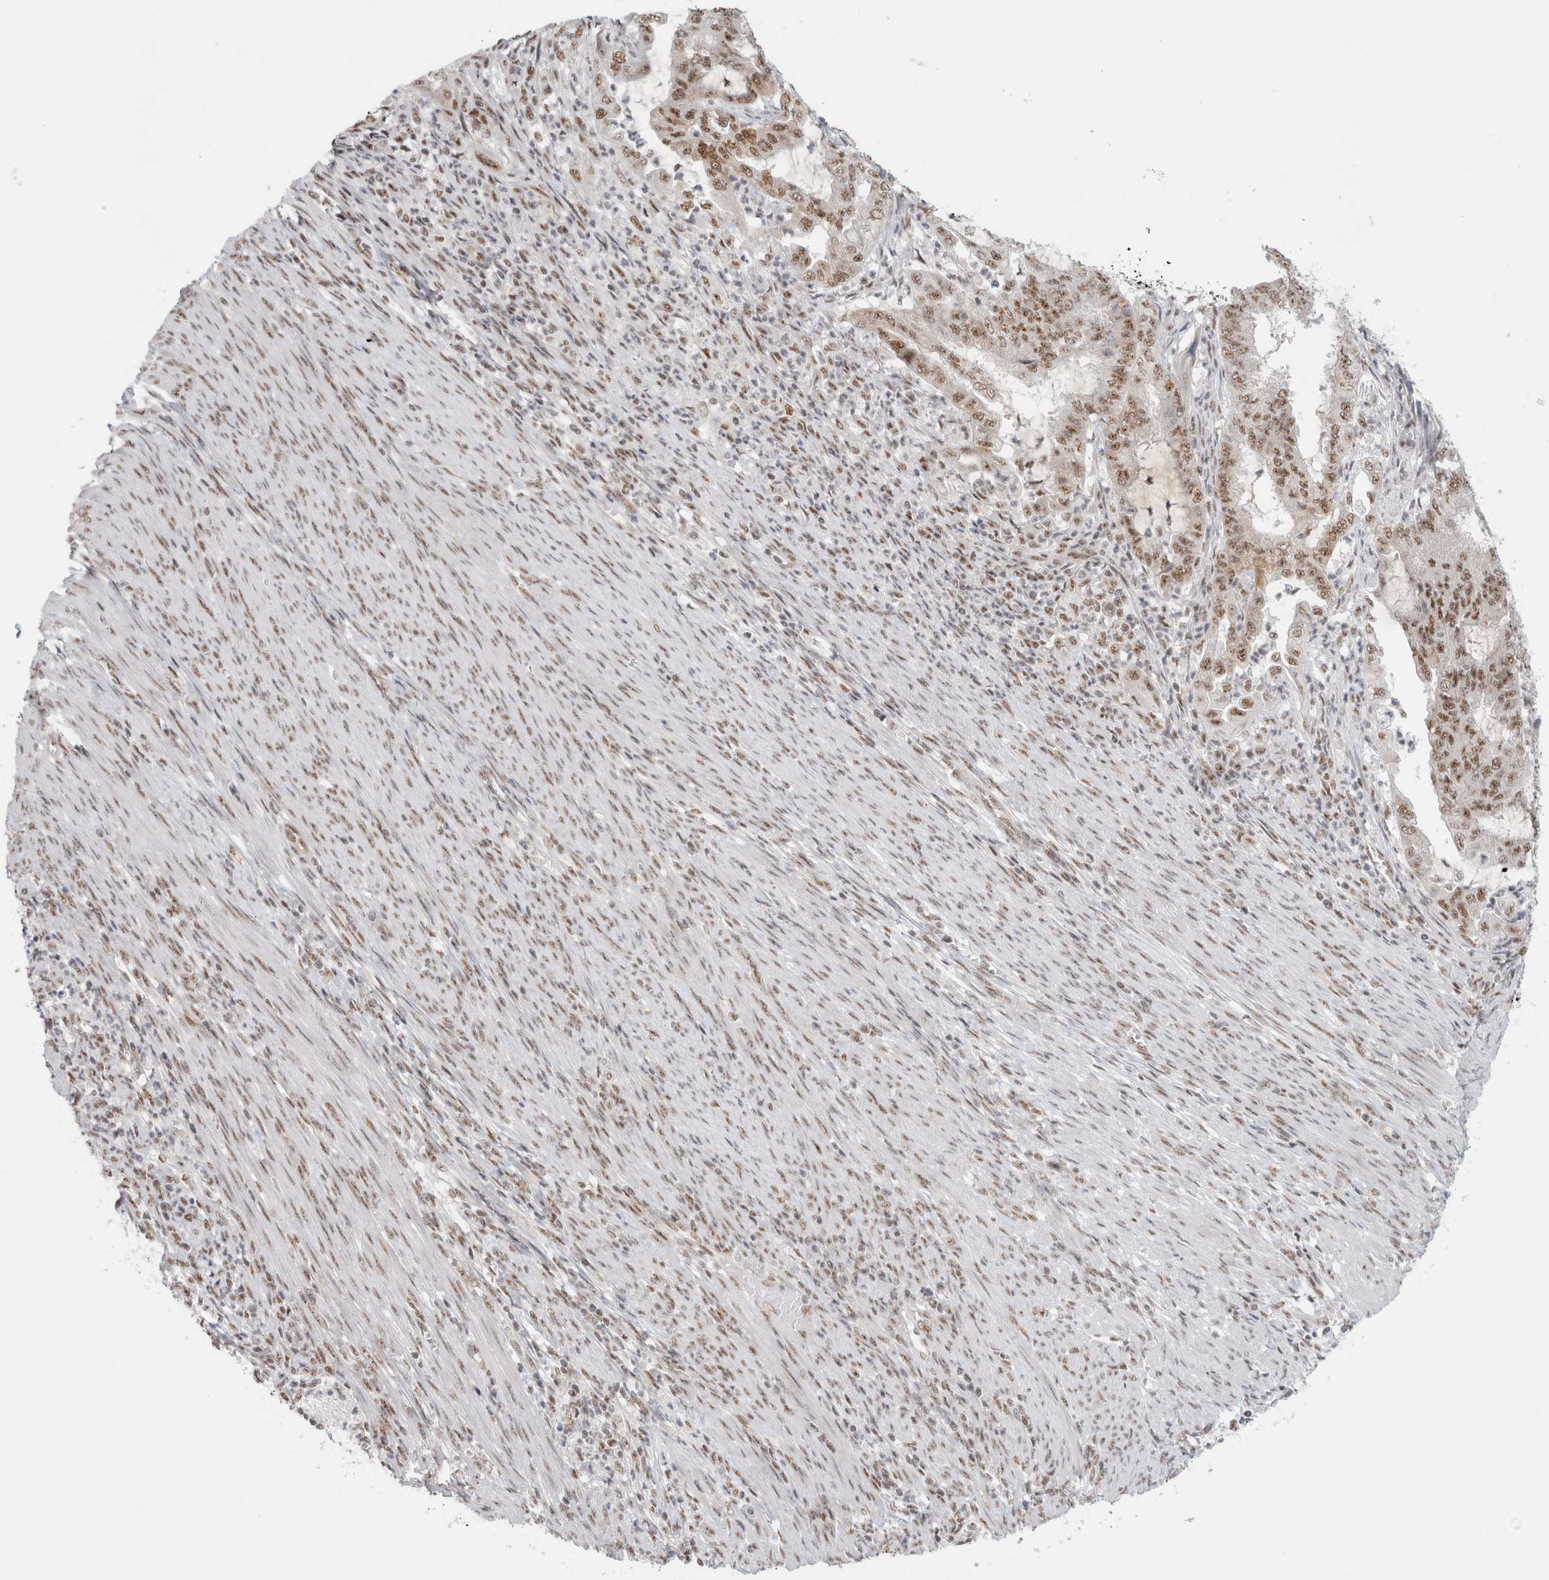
{"staining": {"intensity": "moderate", "quantity": ">75%", "location": "nuclear"}, "tissue": "endometrial cancer", "cell_type": "Tumor cells", "image_type": "cancer", "snomed": [{"axis": "morphology", "description": "Adenocarcinoma, NOS"}, {"axis": "topography", "description": "Endometrium"}], "caption": "Moderate nuclear positivity for a protein is identified in approximately >75% of tumor cells of endometrial cancer (adenocarcinoma) using immunohistochemistry (IHC).", "gene": "TRMT12", "patient": {"sex": "female", "age": 49}}